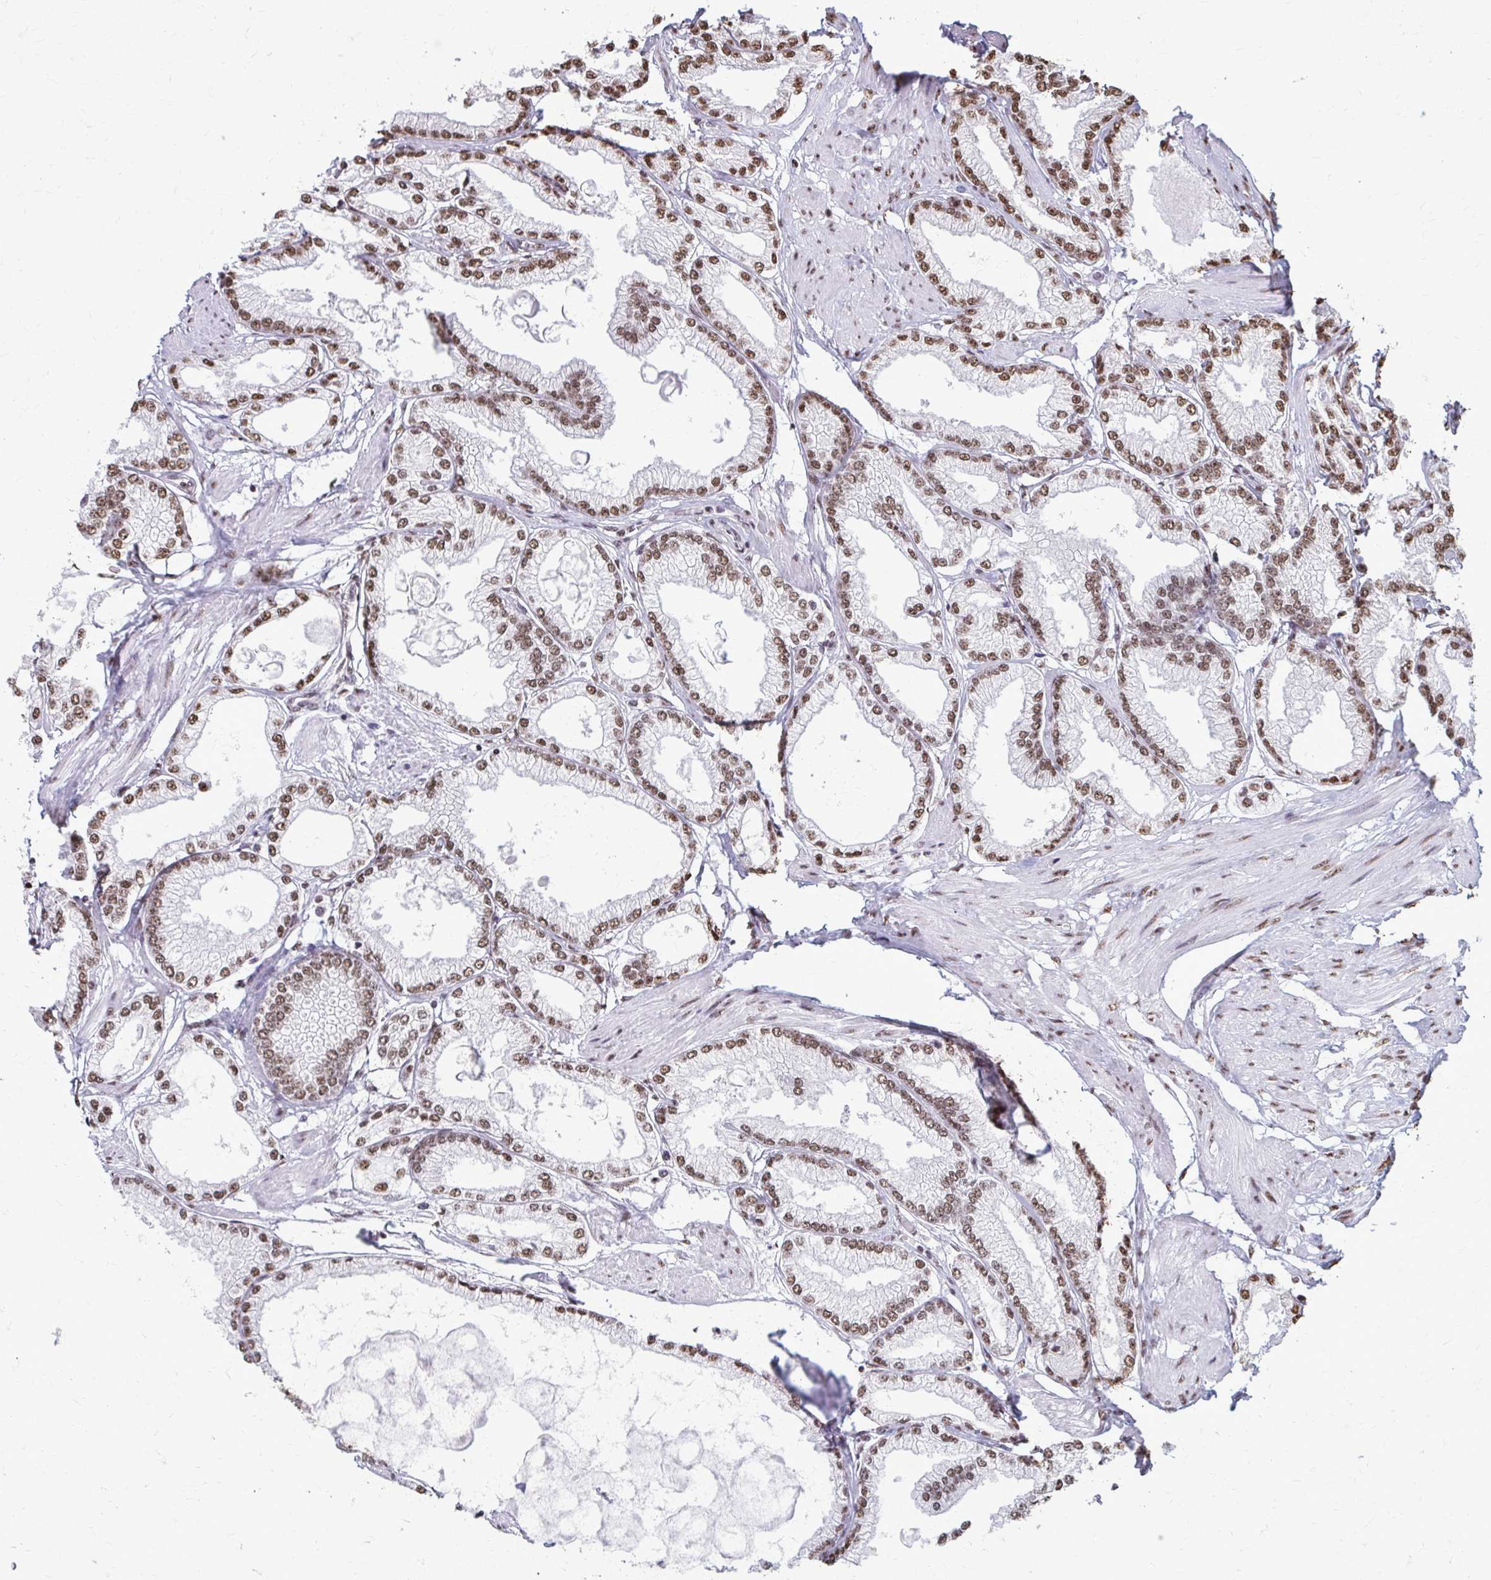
{"staining": {"intensity": "moderate", "quantity": ">75%", "location": "nuclear"}, "tissue": "prostate cancer", "cell_type": "Tumor cells", "image_type": "cancer", "snomed": [{"axis": "morphology", "description": "Adenocarcinoma, High grade"}, {"axis": "topography", "description": "Prostate"}], "caption": "Protein staining of prostate cancer (high-grade adenocarcinoma) tissue reveals moderate nuclear positivity in about >75% of tumor cells.", "gene": "SNRPA", "patient": {"sex": "male", "age": 68}}